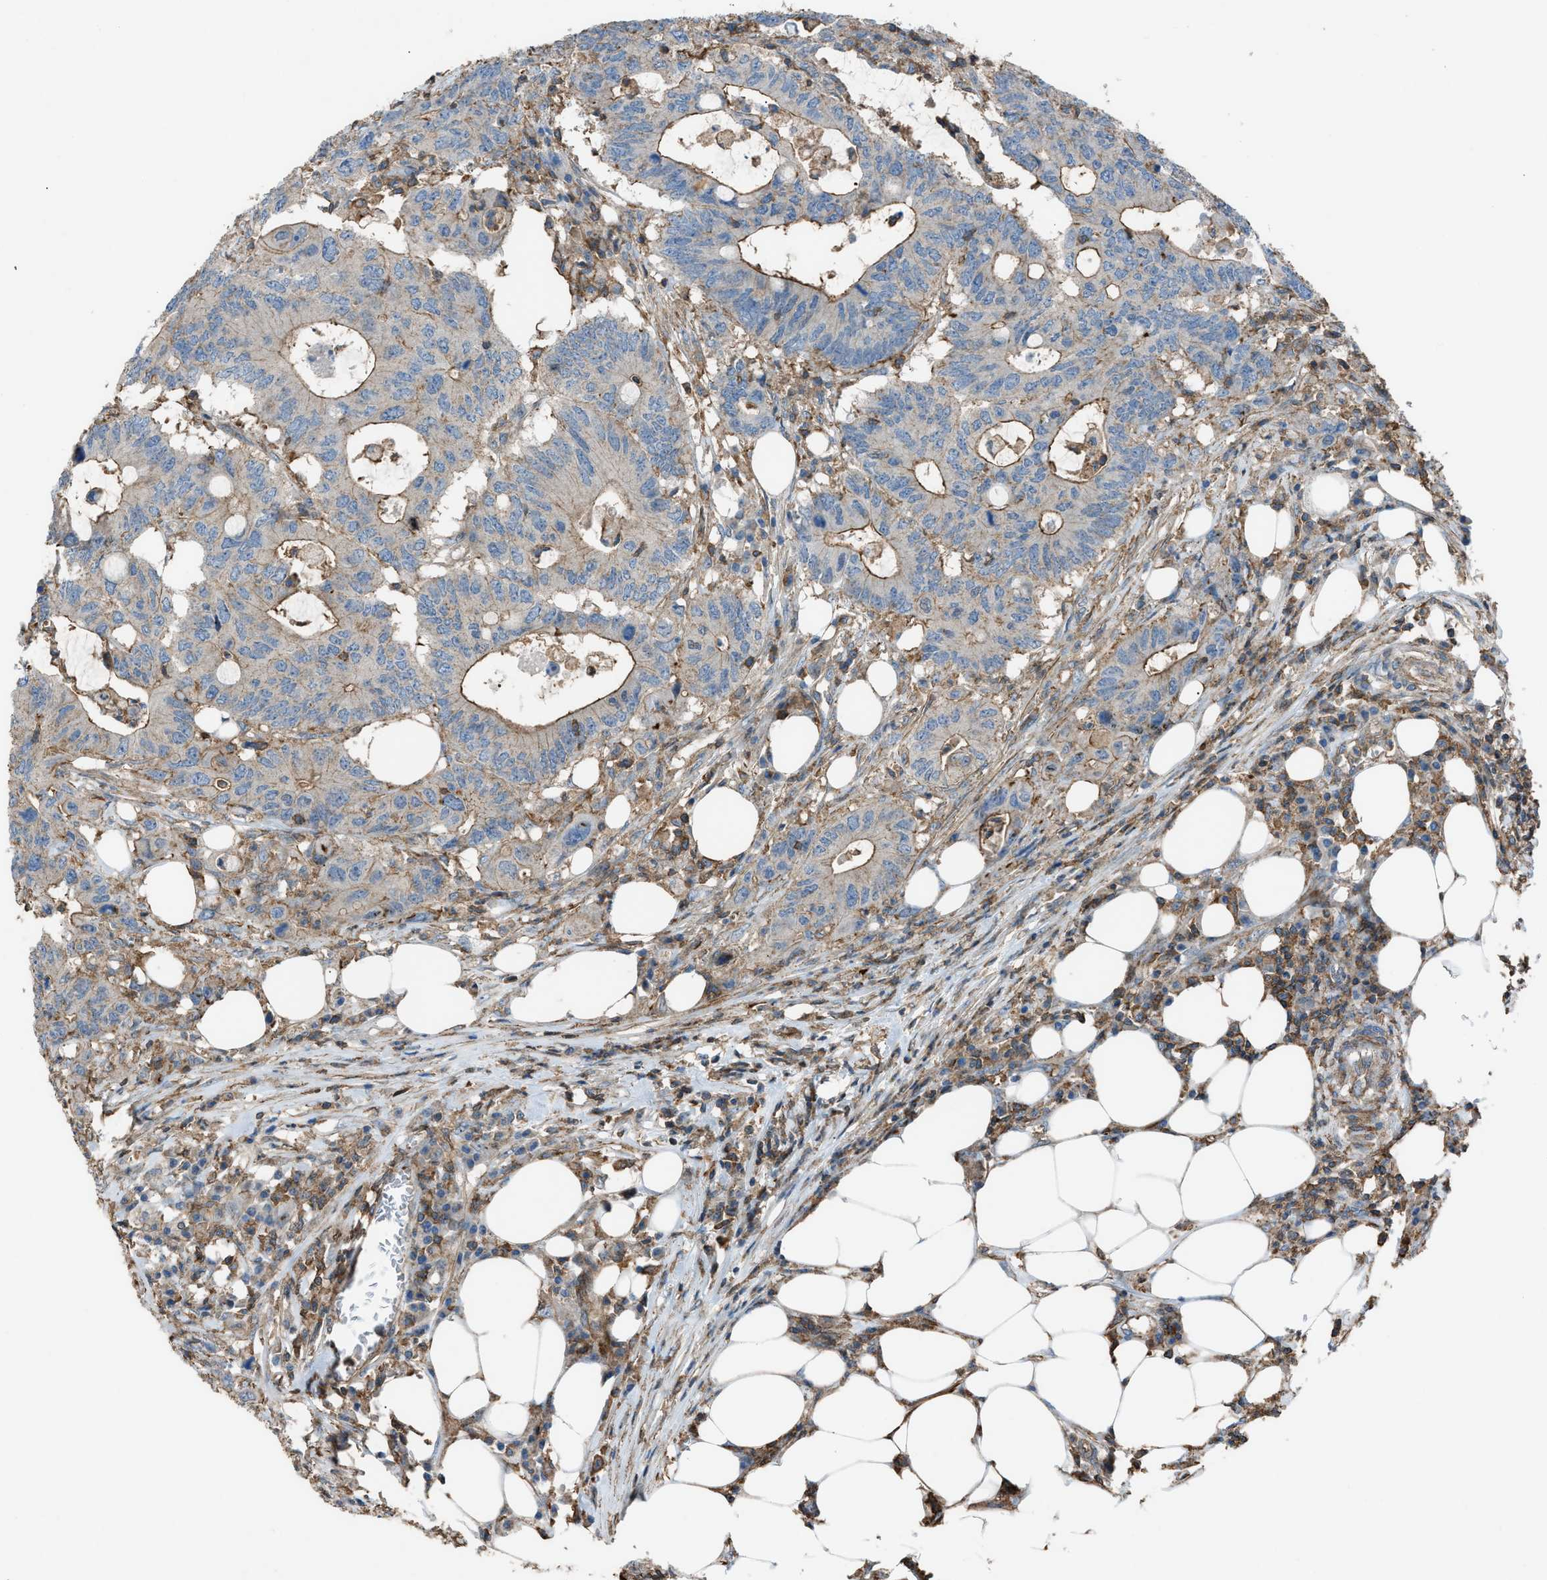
{"staining": {"intensity": "weak", "quantity": ">75%", "location": "cytoplasmic/membranous"}, "tissue": "colorectal cancer", "cell_type": "Tumor cells", "image_type": "cancer", "snomed": [{"axis": "morphology", "description": "Adenocarcinoma, NOS"}, {"axis": "topography", "description": "Colon"}], "caption": "Tumor cells display weak cytoplasmic/membranous staining in approximately >75% of cells in colorectal adenocarcinoma. Immunohistochemistry stains the protein in brown and the nuclei are stained blue.", "gene": "NCK2", "patient": {"sex": "male", "age": 71}}